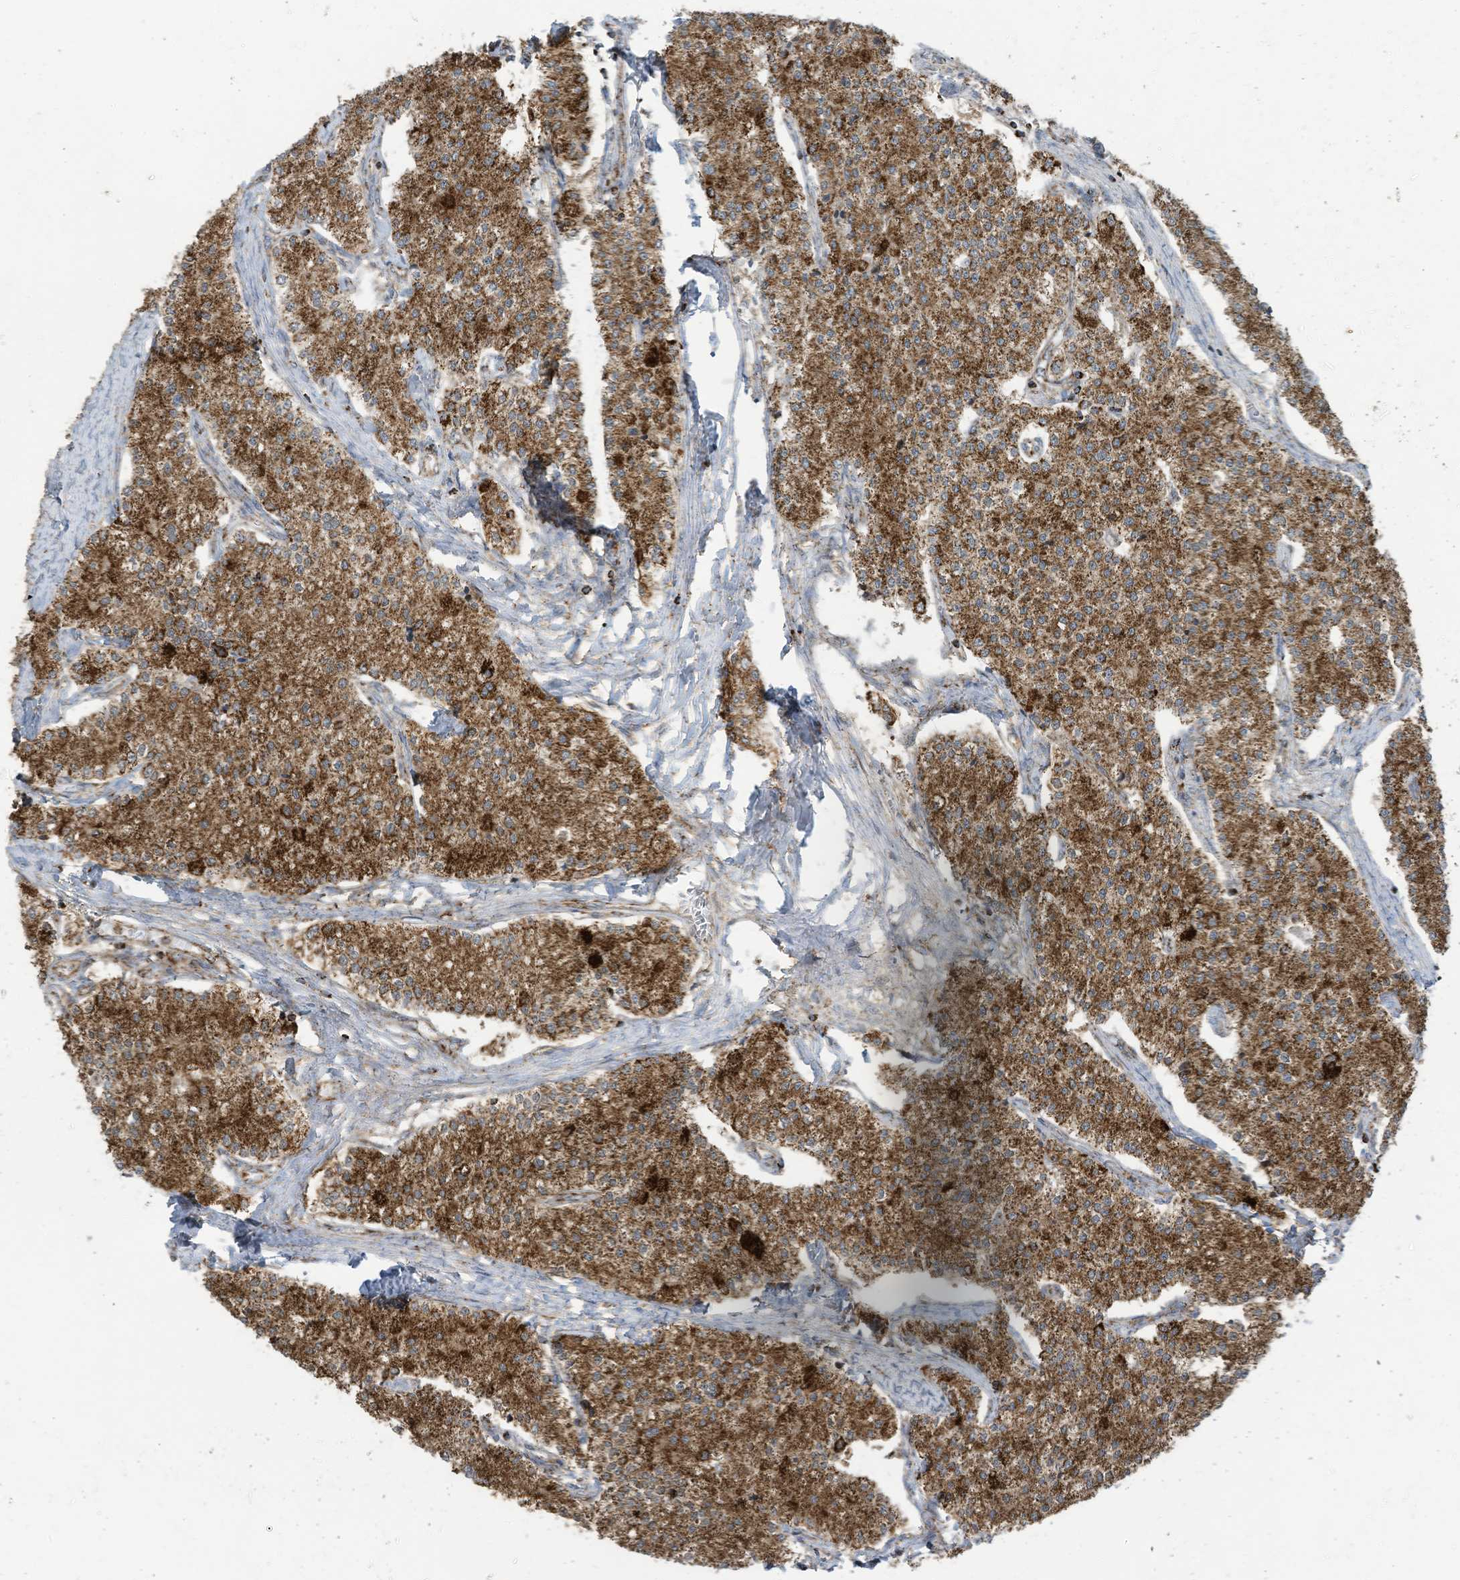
{"staining": {"intensity": "strong", "quantity": ">75%", "location": "cytoplasmic/membranous"}, "tissue": "carcinoid", "cell_type": "Tumor cells", "image_type": "cancer", "snomed": [{"axis": "morphology", "description": "Carcinoid, malignant, NOS"}, {"axis": "topography", "description": "Colon"}], "caption": "Protein staining by immunohistochemistry (IHC) reveals strong cytoplasmic/membranous staining in approximately >75% of tumor cells in carcinoid.", "gene": "COX10", "patient": {"sex": "female", "age": 52}}